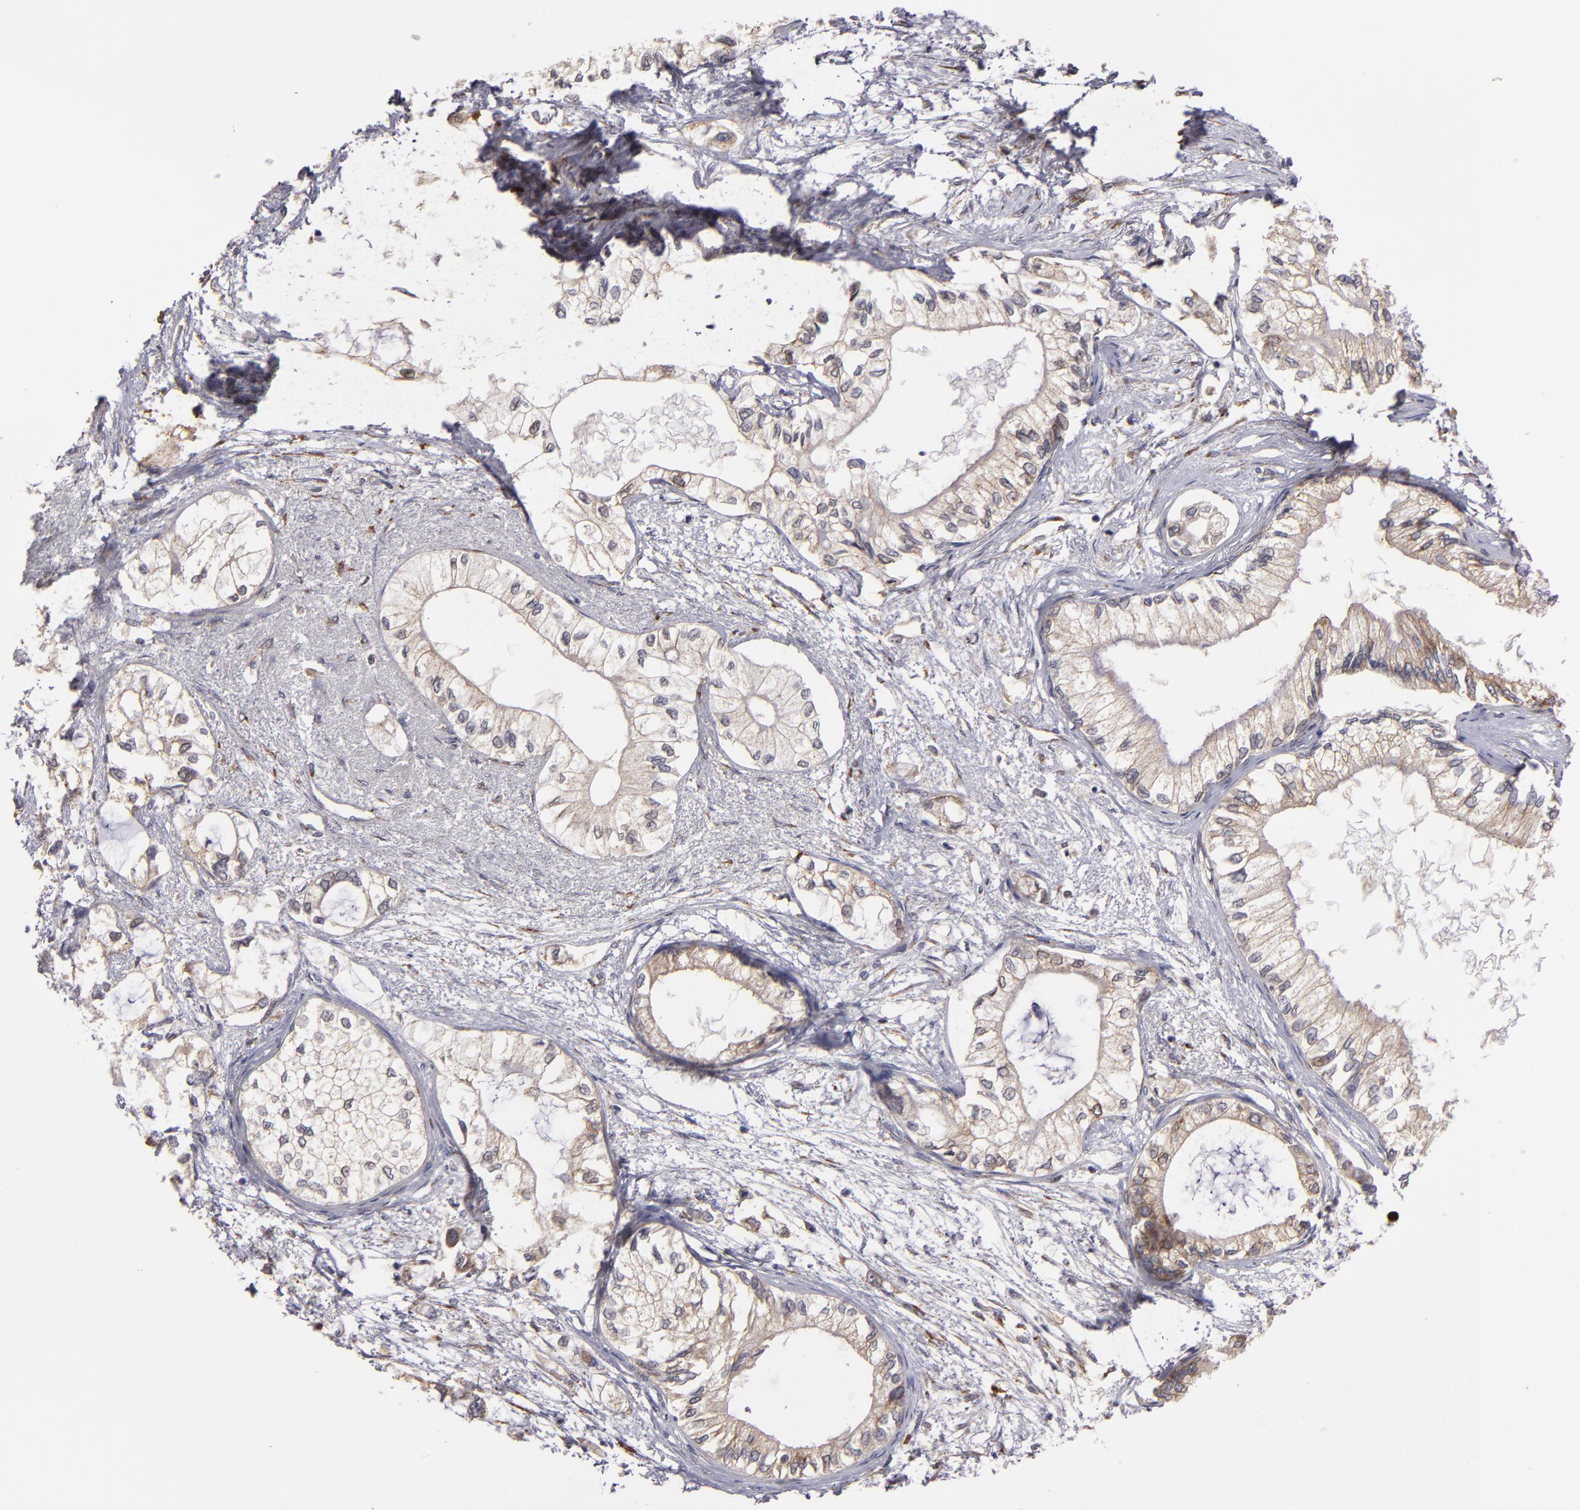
{"staining": {"intensity": "weak", "quantity": ">75%", "location": "cytoplasmic/membranous"}, "tissue": "pancreatic cancer", "cell_type": "Tumor cells", "image_type": "cancer", "snomed": [{"axis": "morphology", "description": "Adenocarcinoma, NOS"}, {"axis": "topography", "description": "Pancreas"}], "caption": "Pancreatic adenocarcinoma stained with immunohistochemistry (IHC) reveals weak cytoplasmic/membranous staining in approximately >75% of tumor cells.", "gene": "CASP1", "patient": {"sex": "male", "age": 79}}